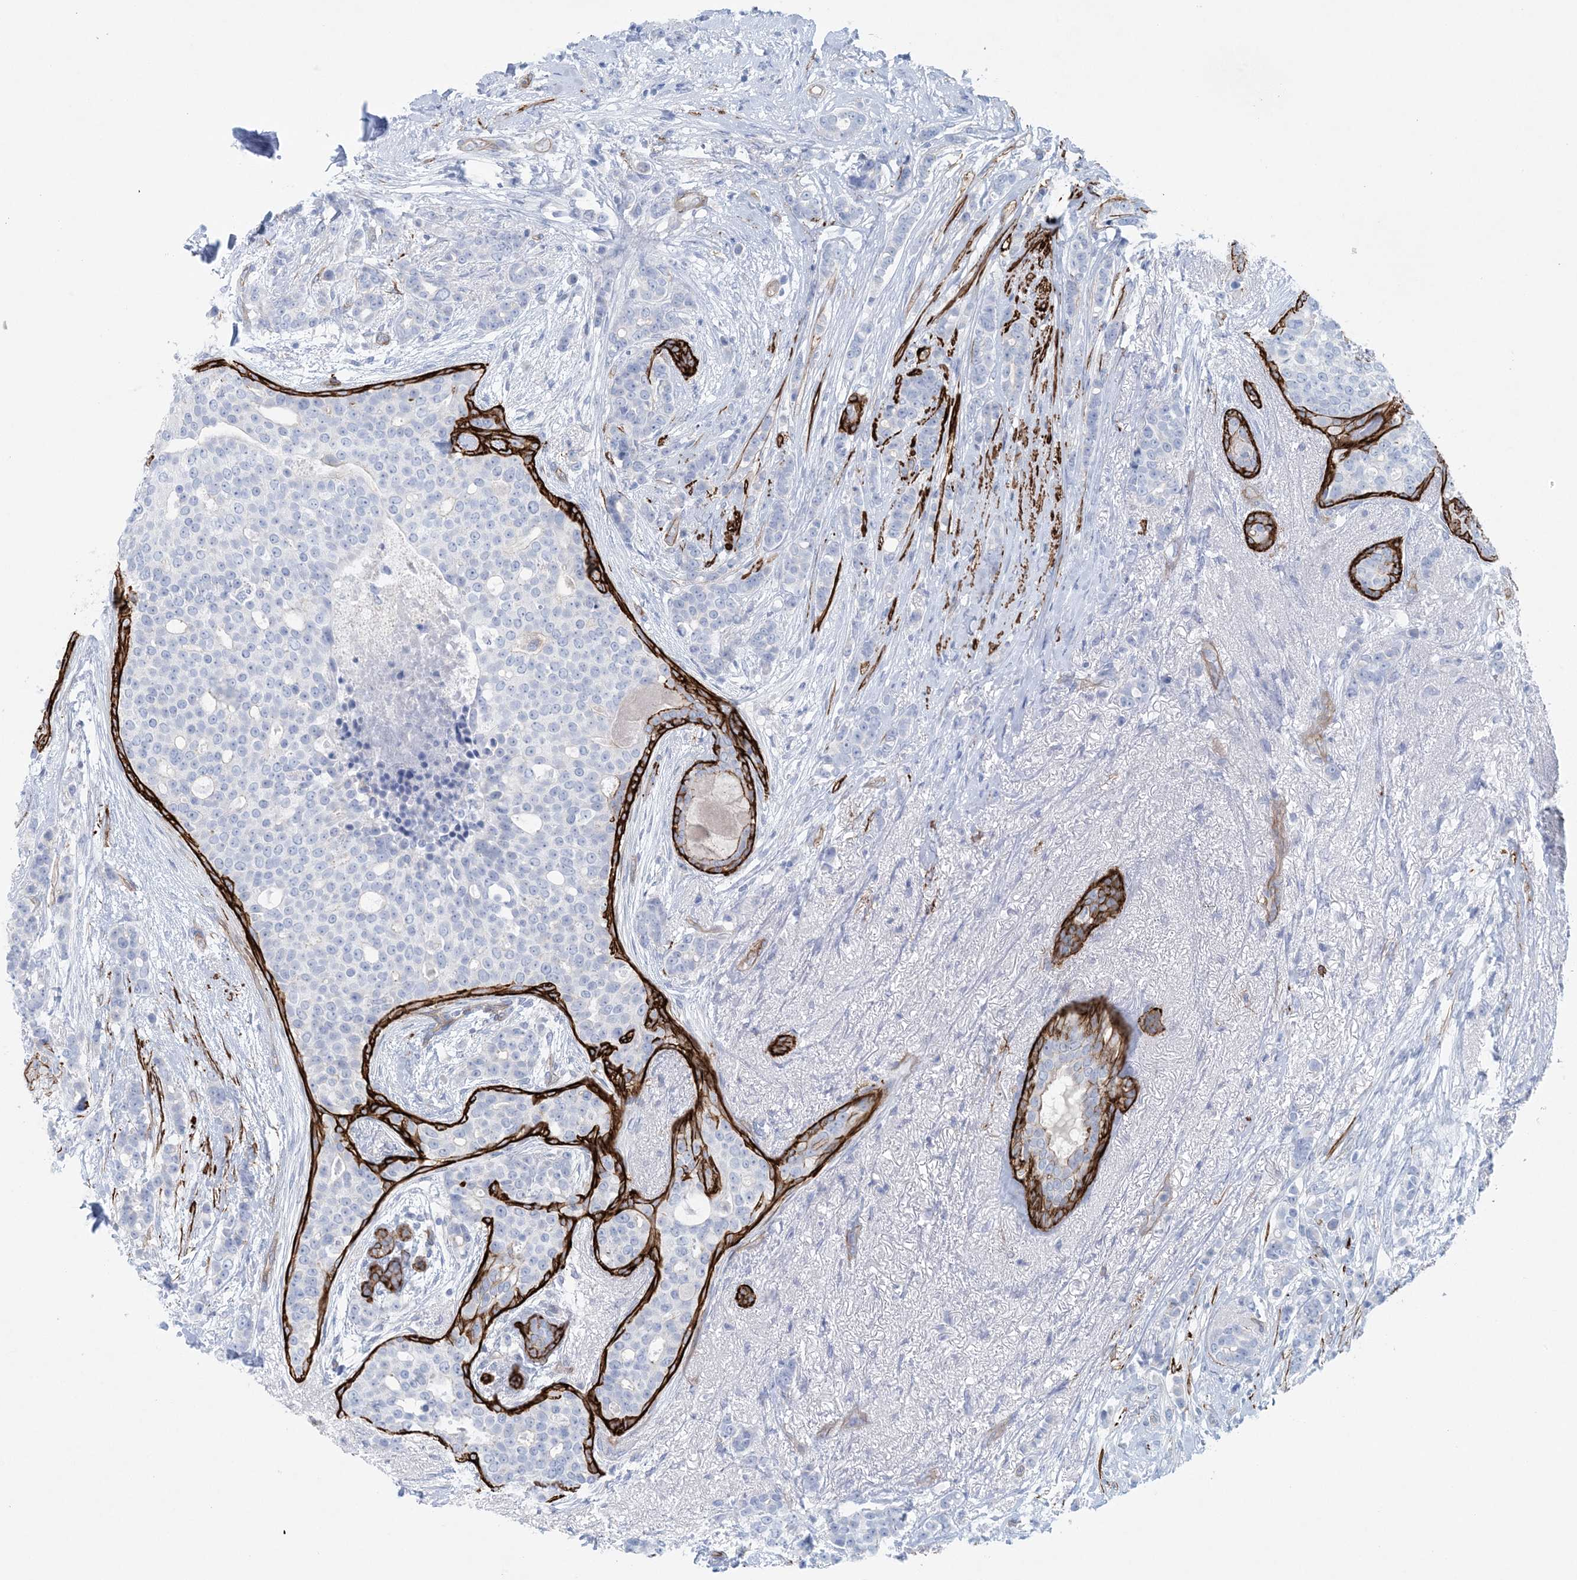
{"staining": {"intensity": "negative", "quantity": "none", "location": "none"}, "tissue": "breast cancer", "cell_type": "Tumor cells", "image_type": "cancer", "snomed": [{"axis": "morphology", "description": "Lobular carcinoma"}, {"axis": "topography", "description": "Breast"}], "caption": "Histopathology image shows no significant protein positivity in tumor cells of breast cancer.", "gene": "SHANK1", "patient": {"sex": "female", "age": 51}}